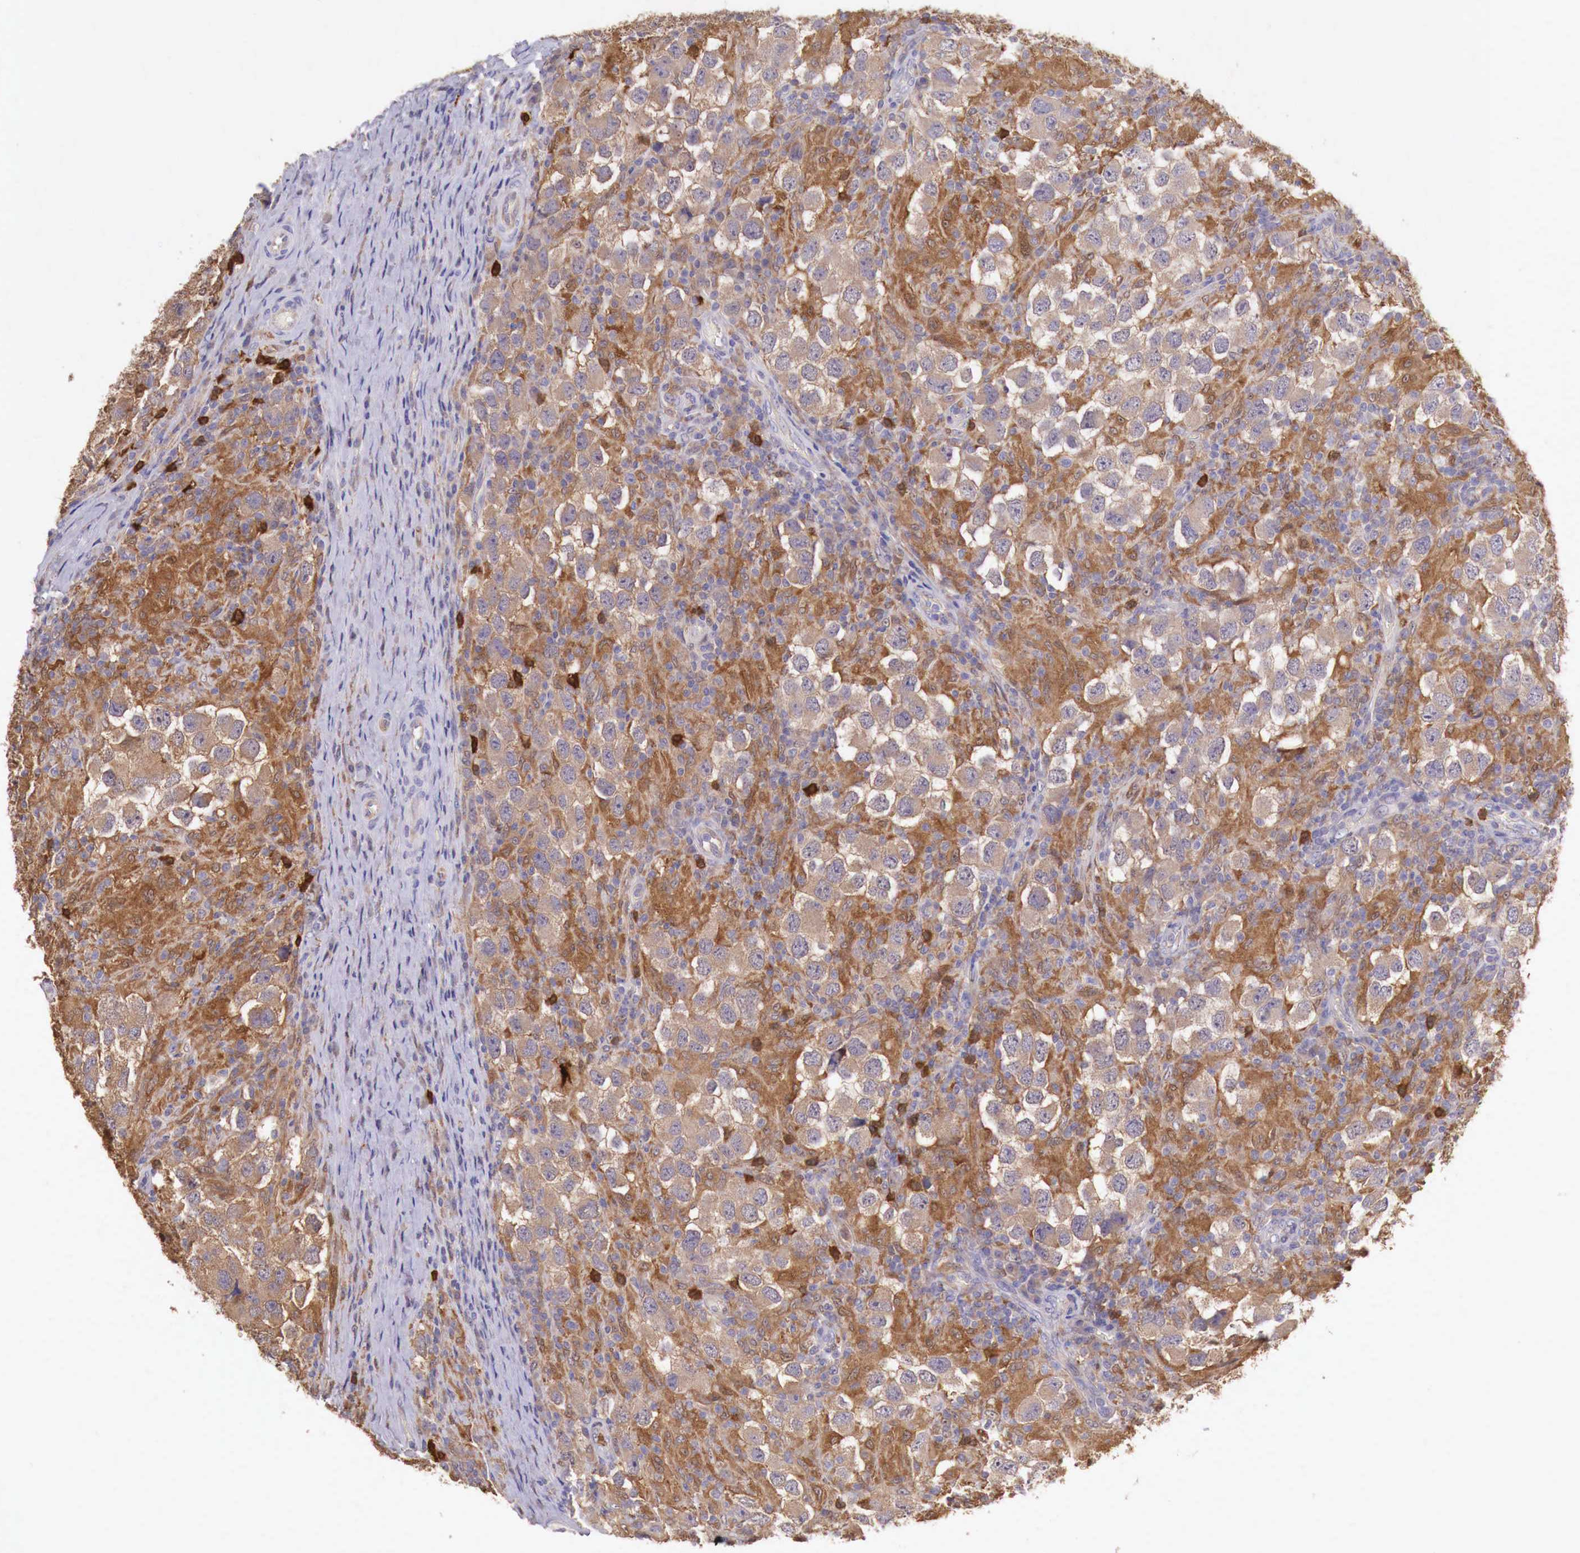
{"staining": {"intensity": "moderate", "quantity": ">75%", "location": "cytoplasmic/membranous"}, "tissue": "testis cancer", "cell_type": "Tumor cells", "image_type": "cancer", "snomed": [{"axis": "morphology", "description": "Carcinoma, Embryonal, NOS"}, {"axis": "topography", "description": "Testis"}], "caption": "This is a histology image of IHC staining of testis cancer (embryonal carcinoma), which shows moderate positivity in the cytoplasmic/membranous of tumor cells.", "gene": "GAB2", "patient": {"sex": "male", "age": 21}}